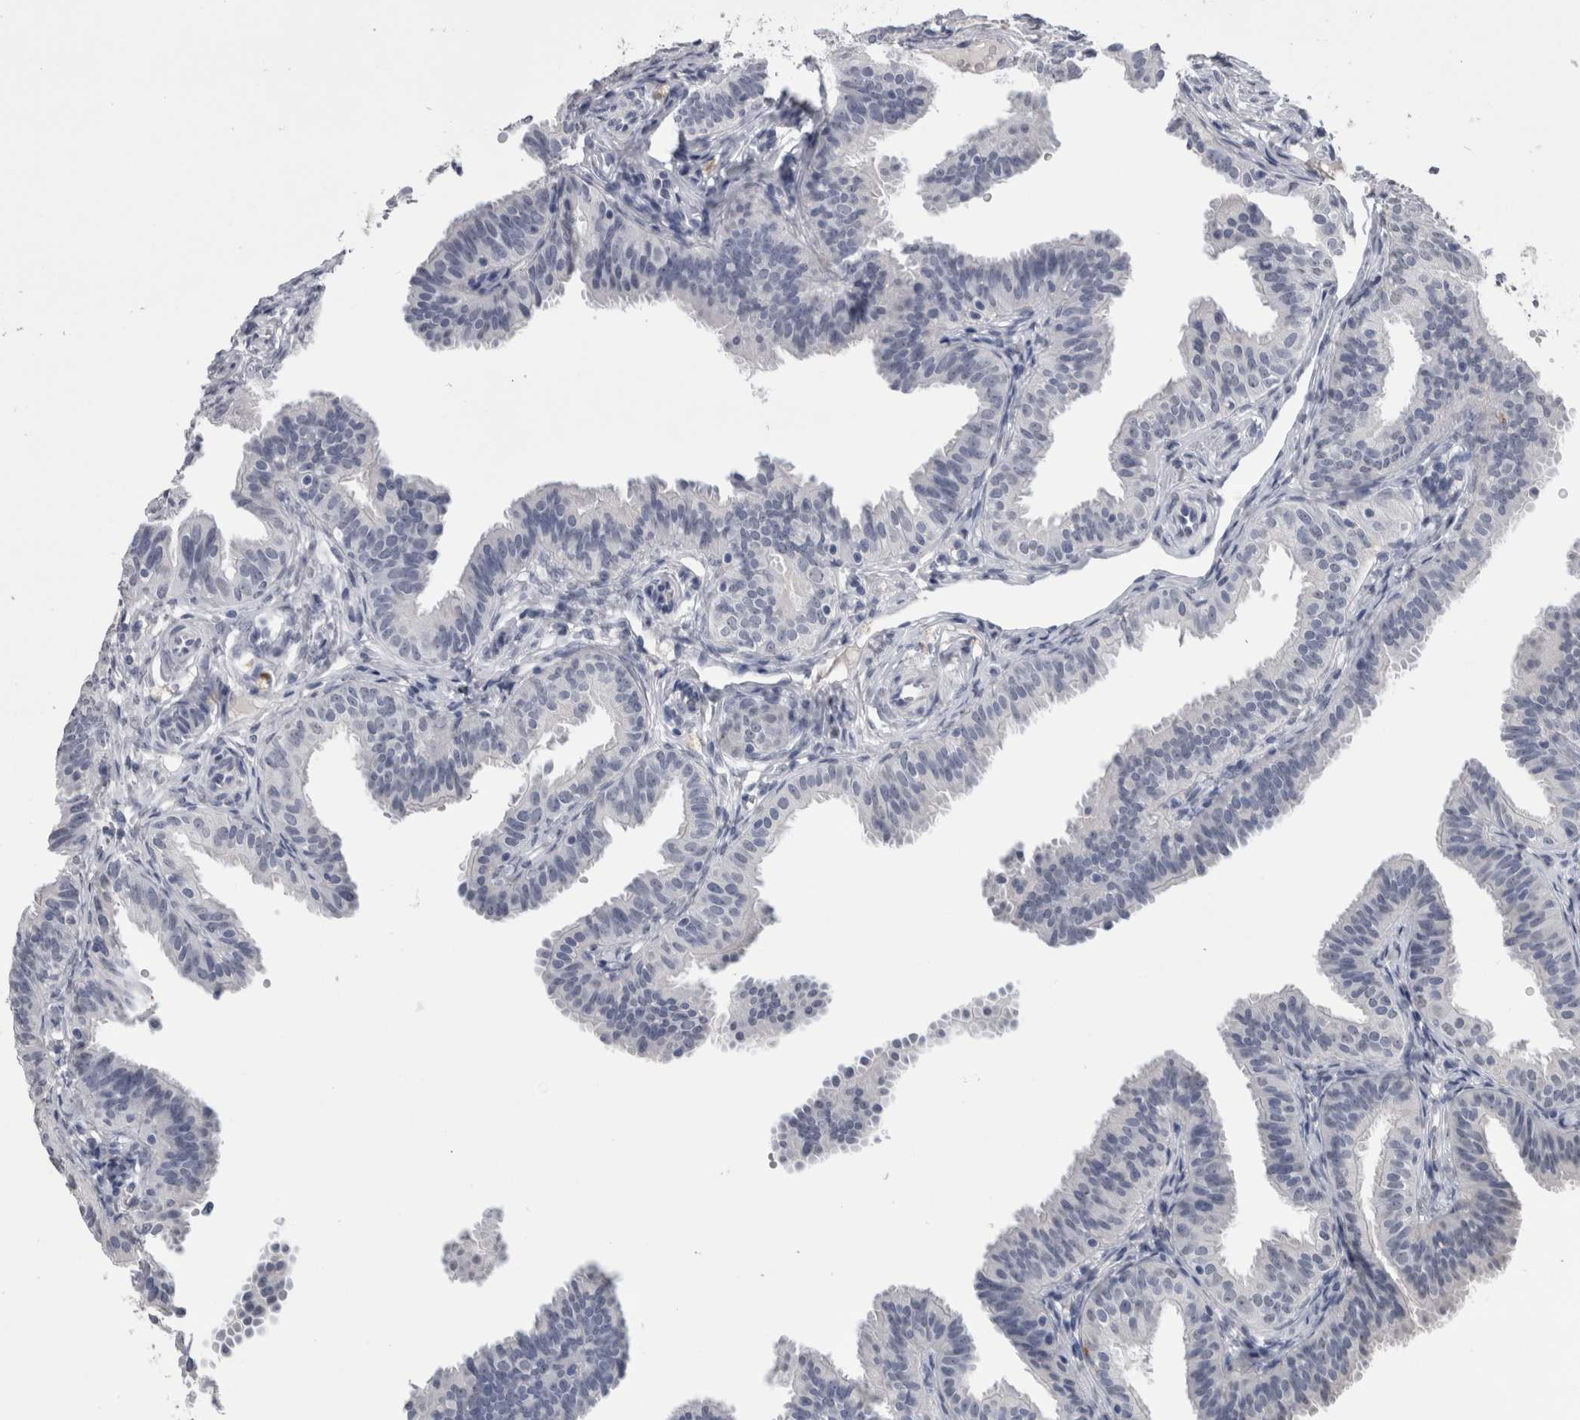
{"staining": {"intensity": "negative", "quantity": "none", "location": "none"}, "tissue": "fallopian tube", "cell_type": "Glandular cells", "image_type": "normal", "snomed": [{"axis": "morphology", "description": "Normal tissue, NOS"}, {"axis": "topography", "description": "Fallopian tube"}], "caption": "Immunohistochemistry (IHC) histopathology image of normal human fallopian tube stained for a protein (brown), which demonstrates no positivity in glandular cells. (DAB (3,3'-diaminobenzidine) immunohistochemistry with hematoxylin counter stain).", "gene": "PAX5", "patient": {"sex": "female", "age": 35}}